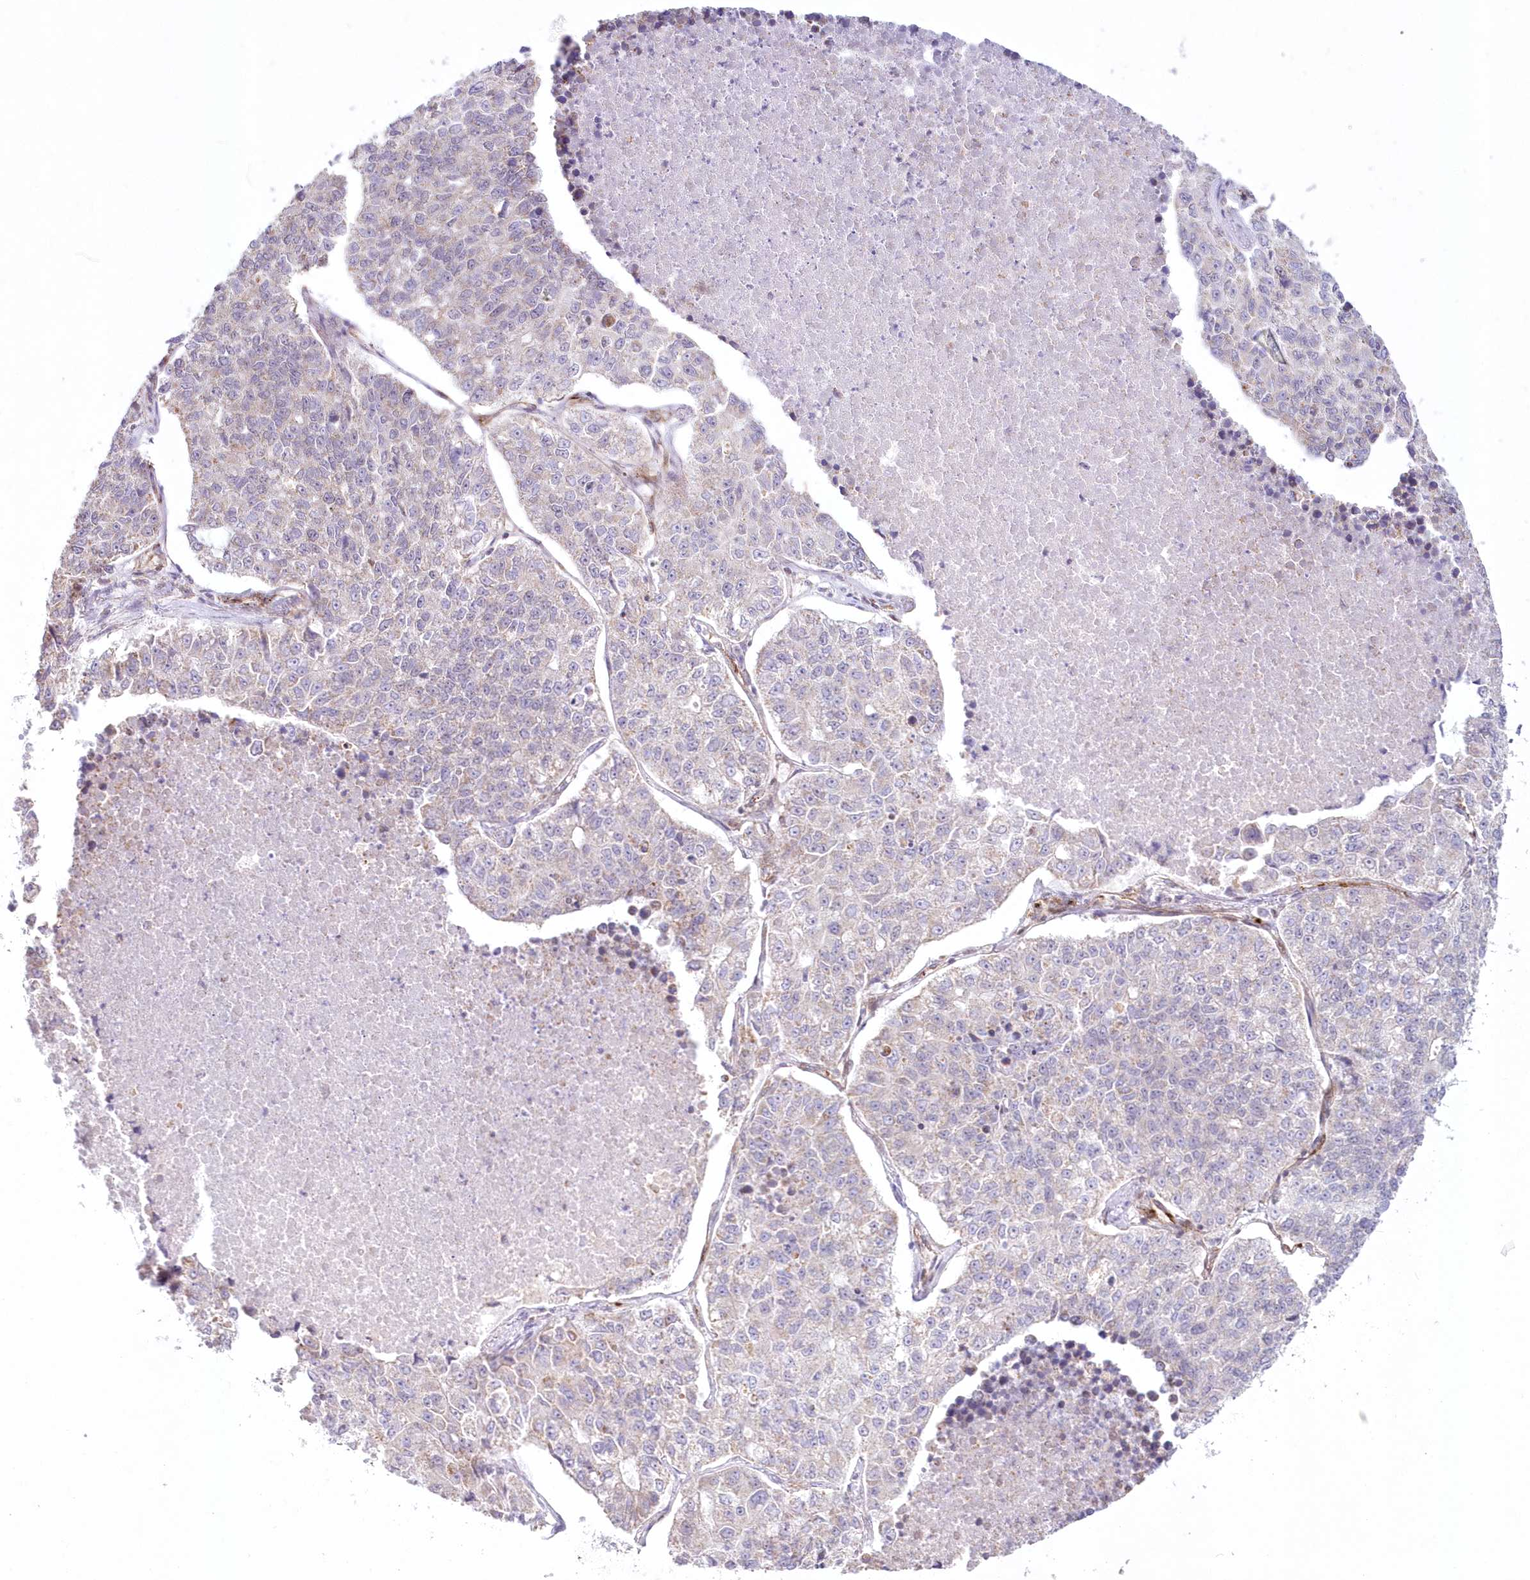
{"staining": {"intensity": "negative", "quantity": "none", "location": "none"}, "tissue": "lung cancer", "cell_type": "Tumor cells", "image_type": "cancer", "snomed": [{"axis": "morphology", "description": "Adenocarcinoma, NOS"}, {"axis": "topography", "description": "Lung"}], "caption": "Immunohistochemistry (IHC) of human lung cancer reveals no positivity in tumor cells.", "gene": "AFAP1L2", "patient": {"sex": "male", "age": 49}}